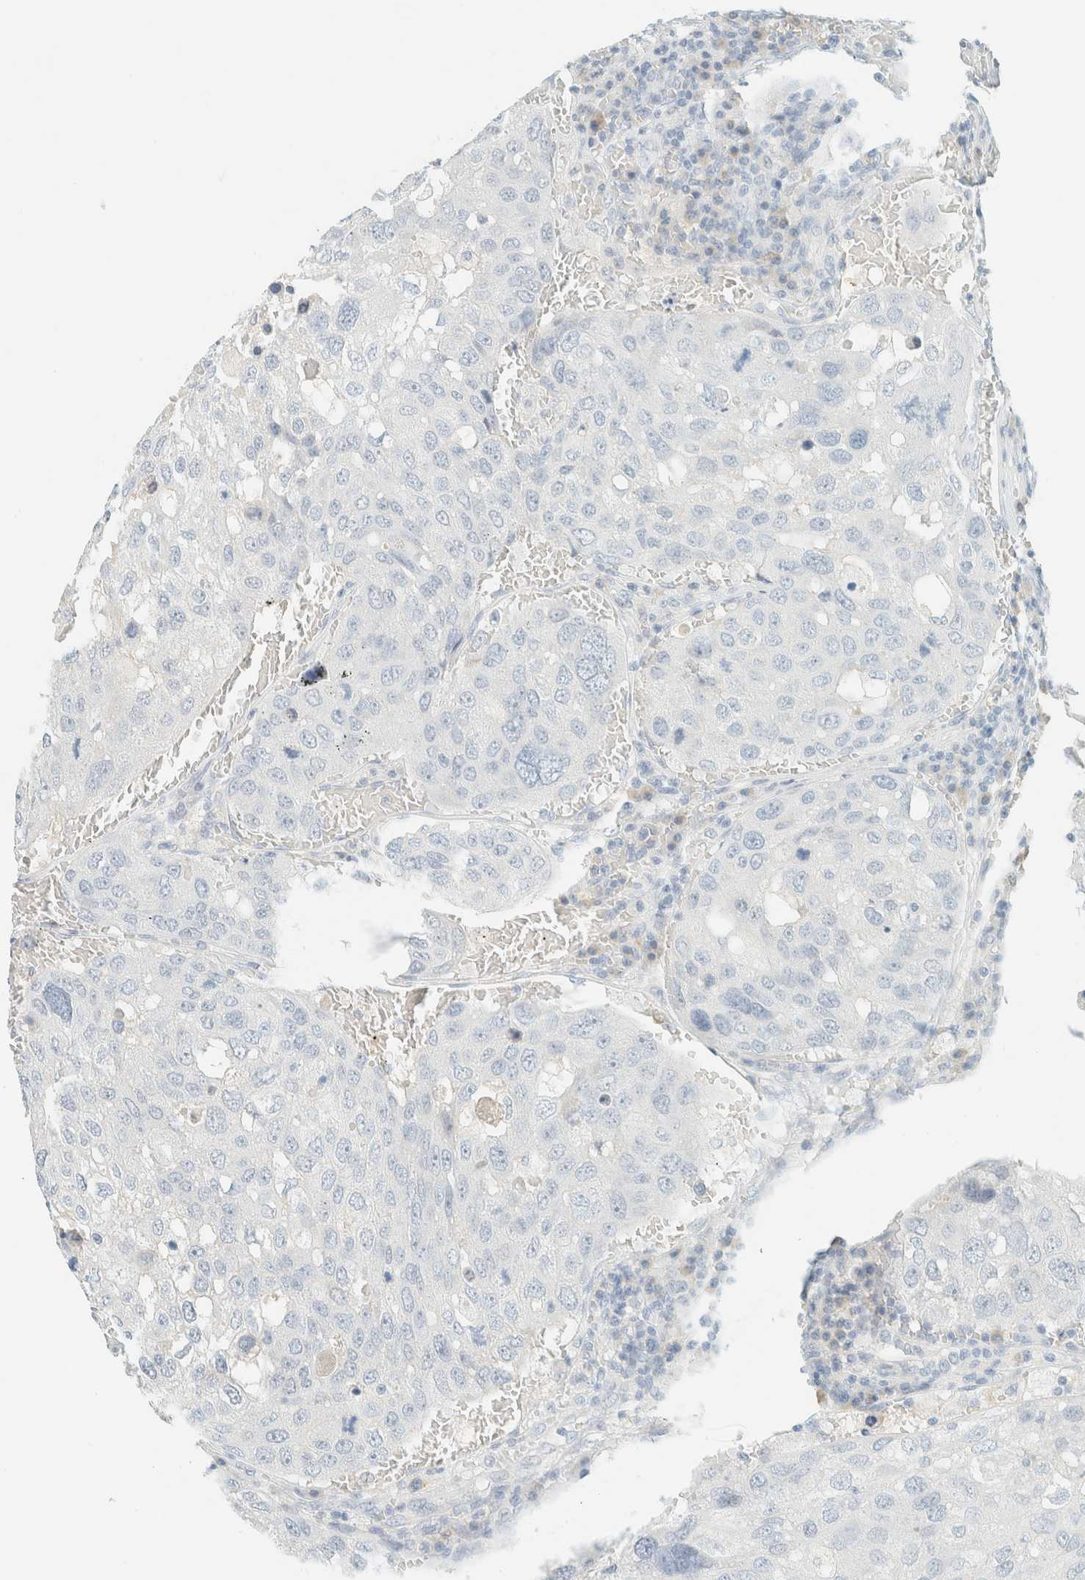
{"staining": {"intensity": "negative", "quantity": "none", "location": "none"}, "tissue": "urothelial cancer", "cell_type": "Tumor cells", "image_type": "cancer", "snomed": [{"axis": "morphology", "description": "Urothelial carcinoma, High grade"}, {"axis": "topography", "description": "Lymph node"}, {"axis": "topography", "description": "Urinary bladder"}], "caption": "Tumor cells are negative for brown protein staining in urothelial cancer.", "gene": "GPA33", "patient": {"sex": "male", "age": 51}}